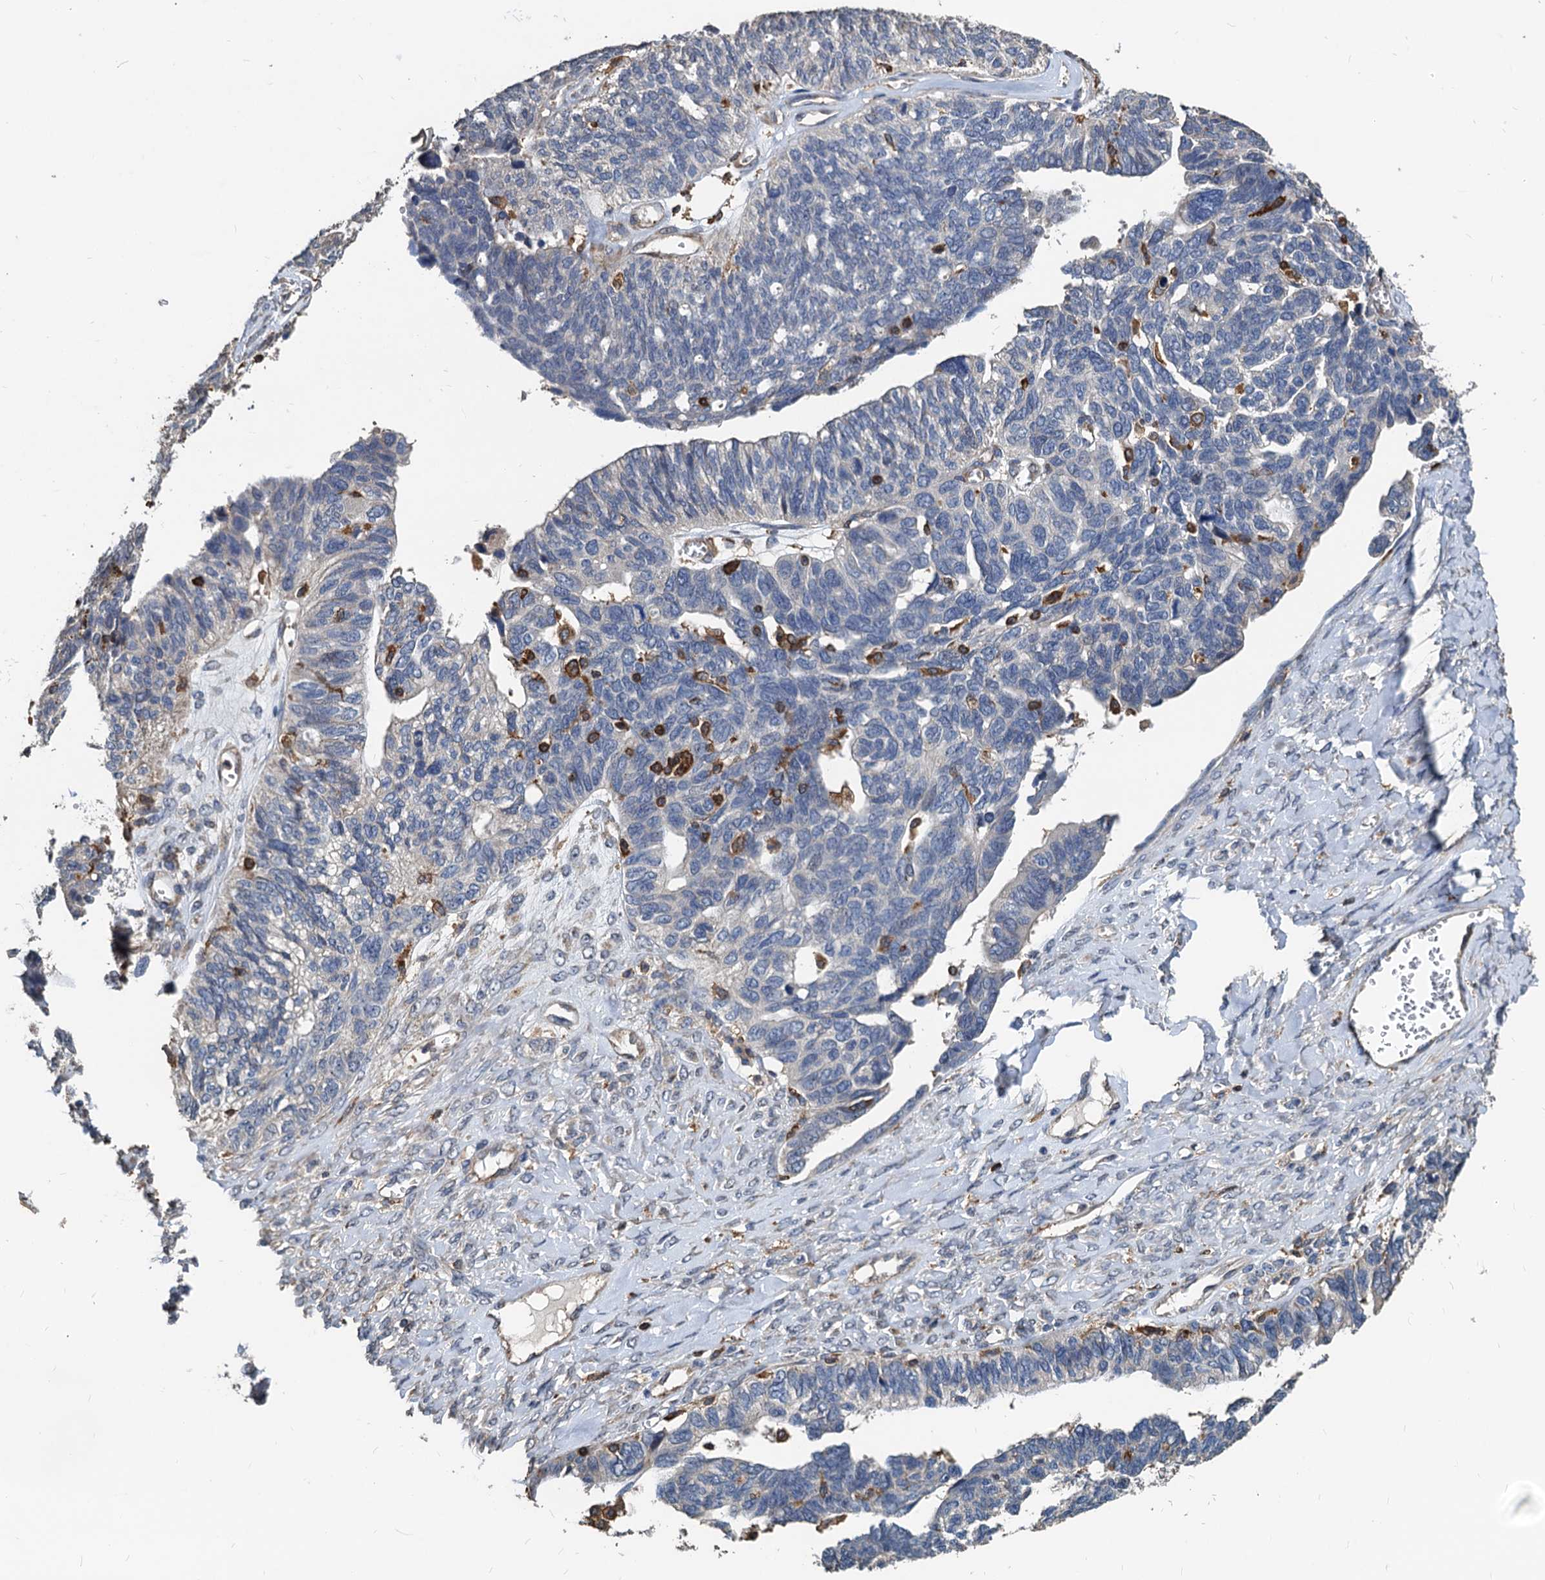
{"staining": {"intensity": "negative", "quantity": "none", "location": "none"}, "tissue": "ovarian cancer", "cell_type": "Tumor cells", "image_type": "cancer", "snomed": [{"axis": "morphology", "description": "Cystadenocarcinoma, serous, NOS"}, {"axis": "topography", "description": "Ovary"}], "caption": "High magnification brightfield microscopy of ovarian cancer stained with DAB (3,3'-diaminobenzidine) (brown) and counterstained with hematoxylin (blue): tumor cells show no significant staining. (IHC, brightfield microscopy, high magnification).", "gene": "LCP2", "patient": {"sex": "female", "age": 79}}